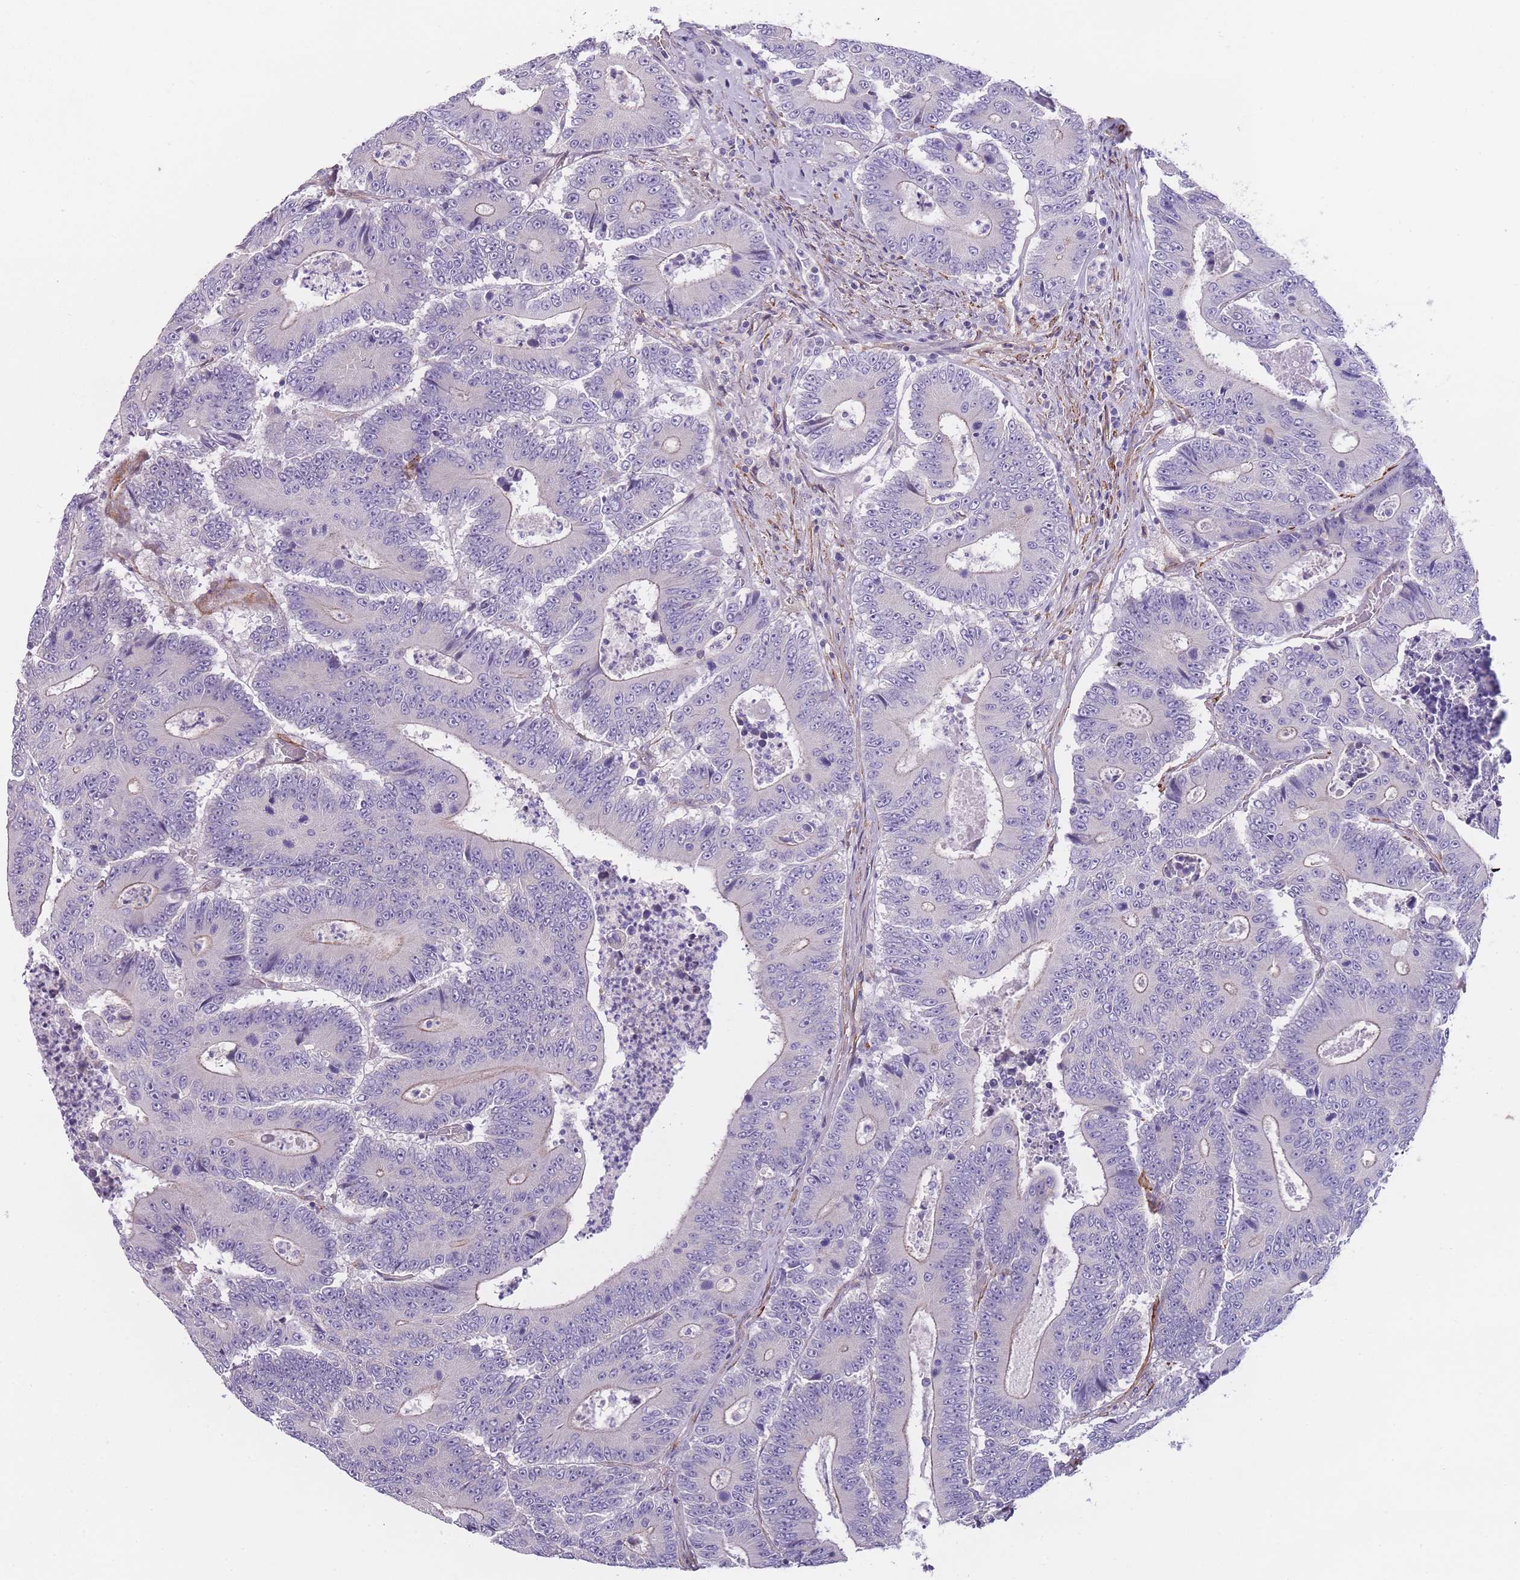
{"staining": {"intensity": "negative", "quantity": "none", "location": "none"}, "tissue": "colorectal cancer", "cell_type": "Tumor cells", "image_type": "cancer", "snomed": [{"axis": "morphology", "description": "Adenocarcinoma, NOS"}, {"axis": "topography", "description": "Colon"}], "caption": "Tumor cells show no significant protein staining in colorectal cancer (adenocarcinoma).", "gene": "FAM124A", "patient": {"sex": "male", "age": 83}}